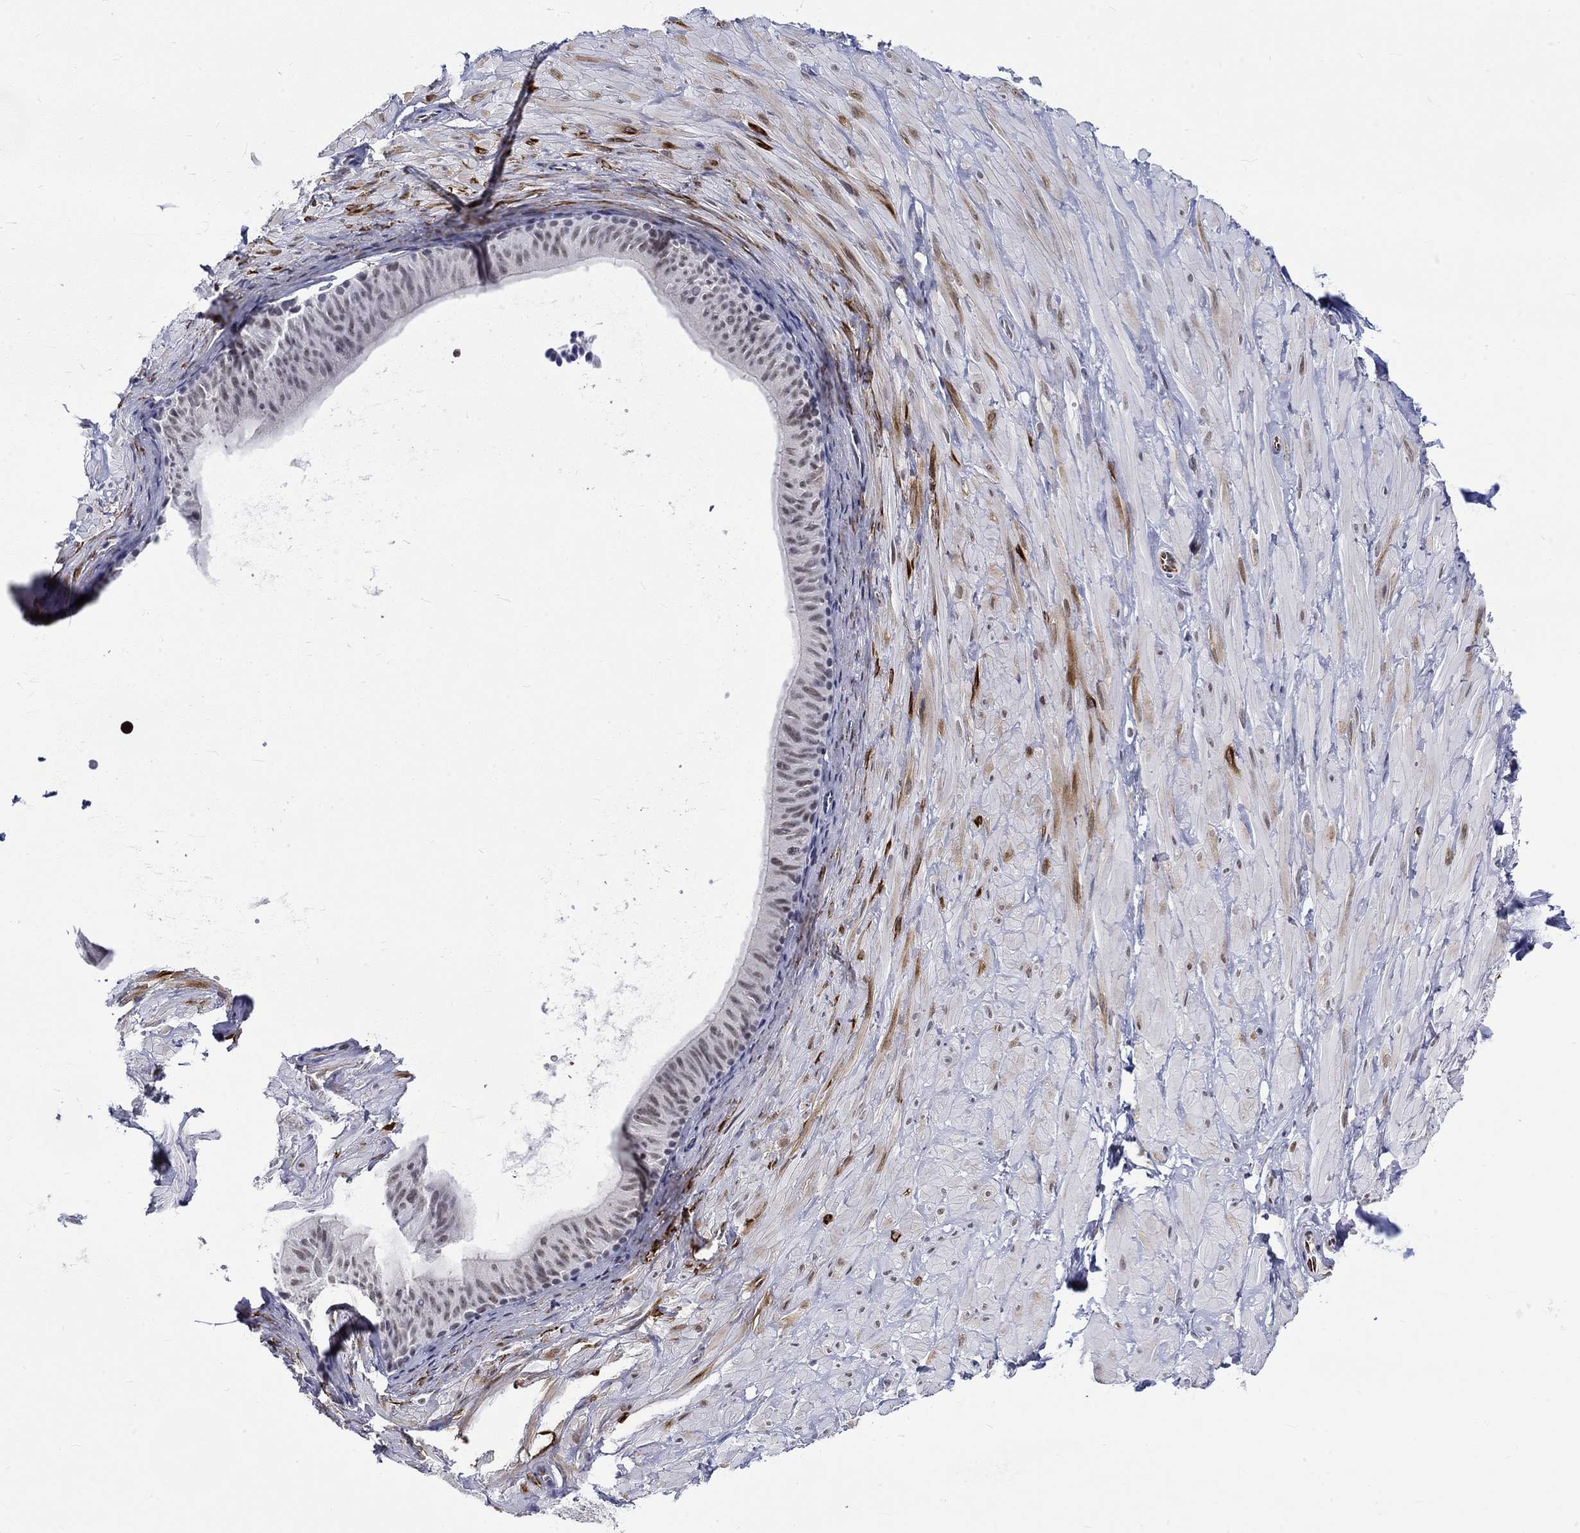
{"staining": {"intensity": "negative", "quantity": "none", "location": "none"}, "tissue": "adipose tissue", "cell_type": "Adipocytes", "image_type": "normal", "snomed": [{"axis": "morphology", "description": "Normal tissue, NOS"}, {"axis": "topography", "description": "Smooth muscle"}, {"axis": "topography", "description": "Peripheral nerve tissue"}], "caption": "Human adipose tissue stained for a protein using IHC reveals no expression in adipocytes.", "gene": "ST6GALNAC1", "patient": {"sex": "male", "age": 22}}